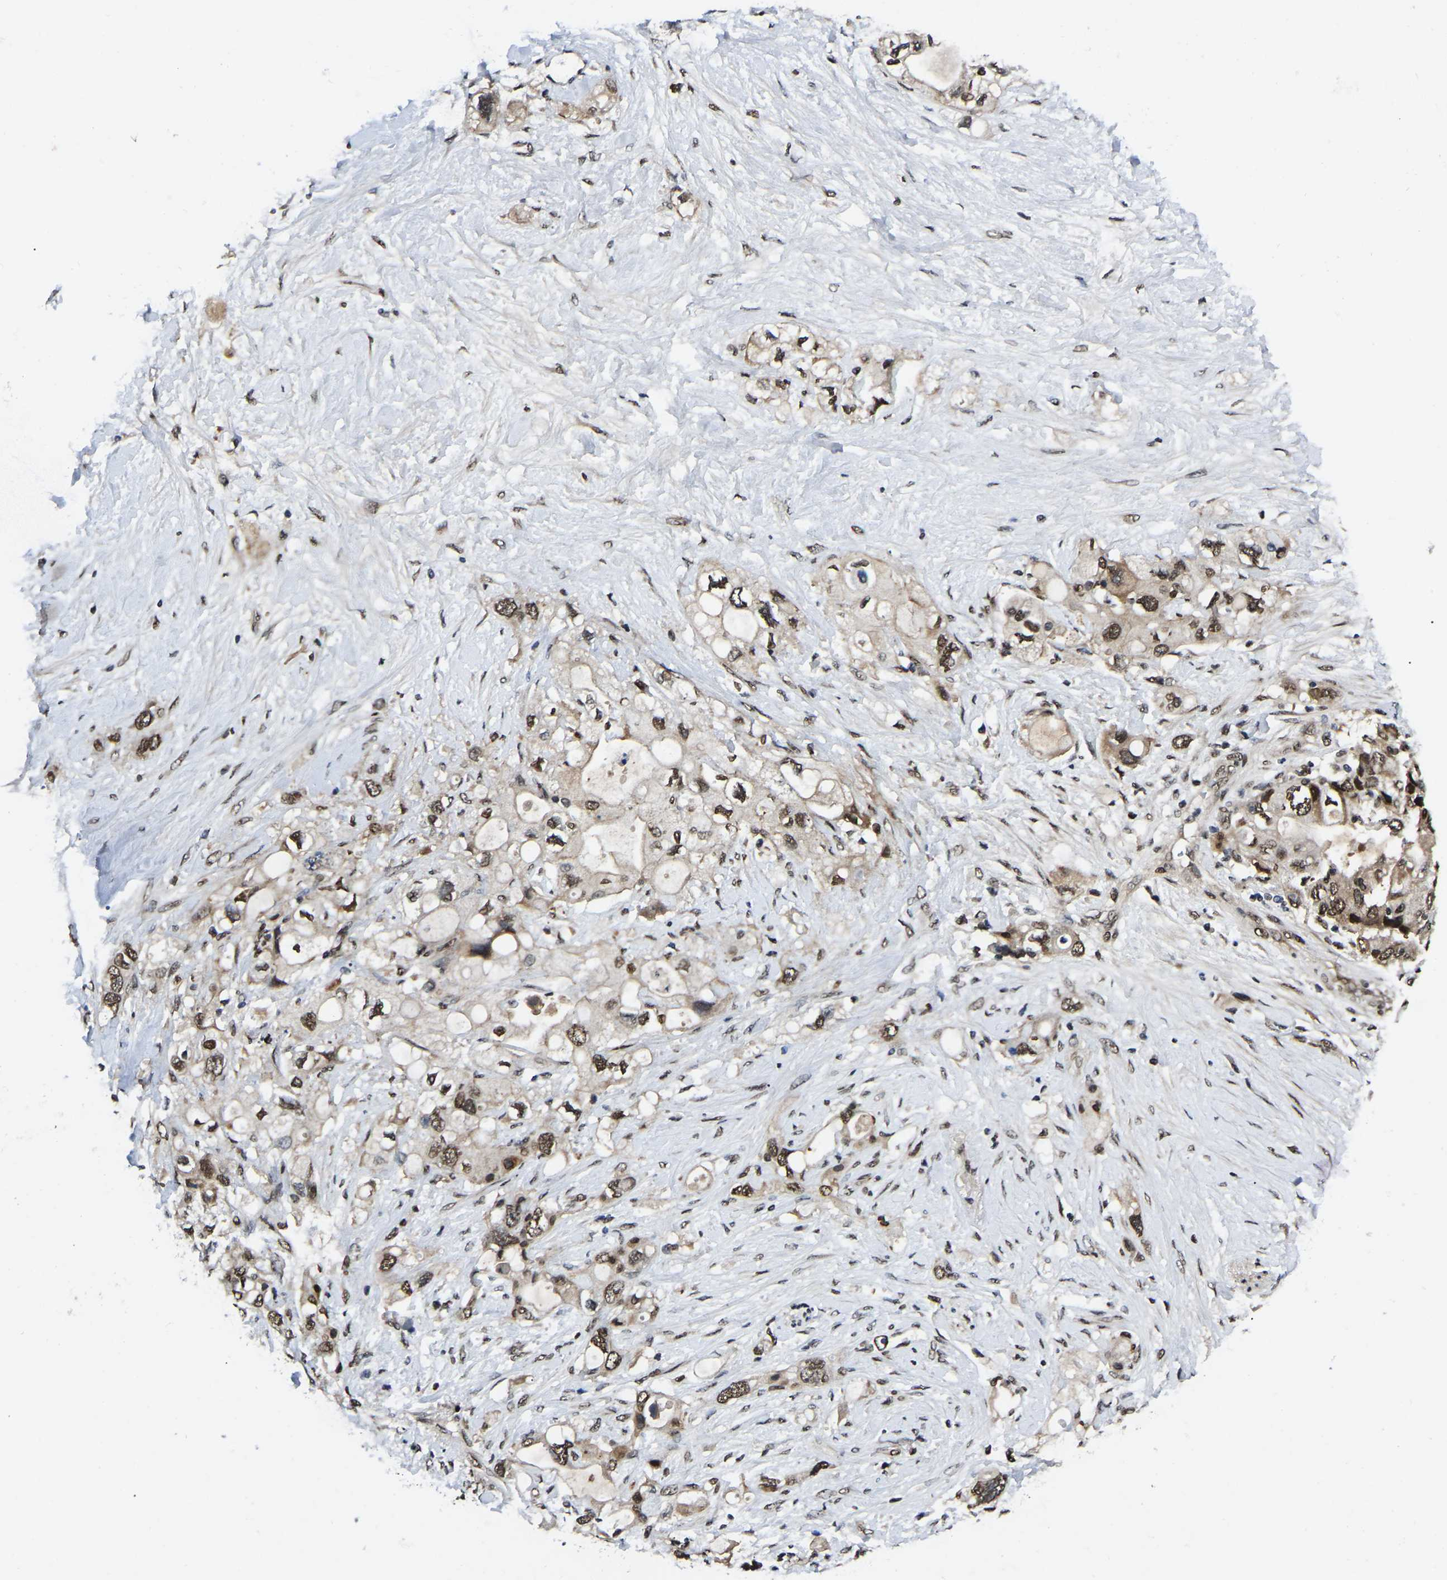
{"staining": {"intensity": "moderate", "quantity": ">75%", "location": "cytoplasmic/membranous,nuclear"}, "tissue": "pancreatic cancer", "cell_type": "Tumor cells", "image_type": "cancer", "snomed": [{"axis": "morphology", "description": "Adenocarcinoma, NOS"}, {"axis": "topography", "description": "Pancreas"}], "caption": "Immunohistochemistry (IHC) of human adenocarcinoma (pancreatic) demonstrates medium levels of moderate cytoplasmic/membranous and nuclear staining in approximately >75% of tumor cells.", "gene": "TRIM35", "patient": {"sex": "female", "age": 56}}